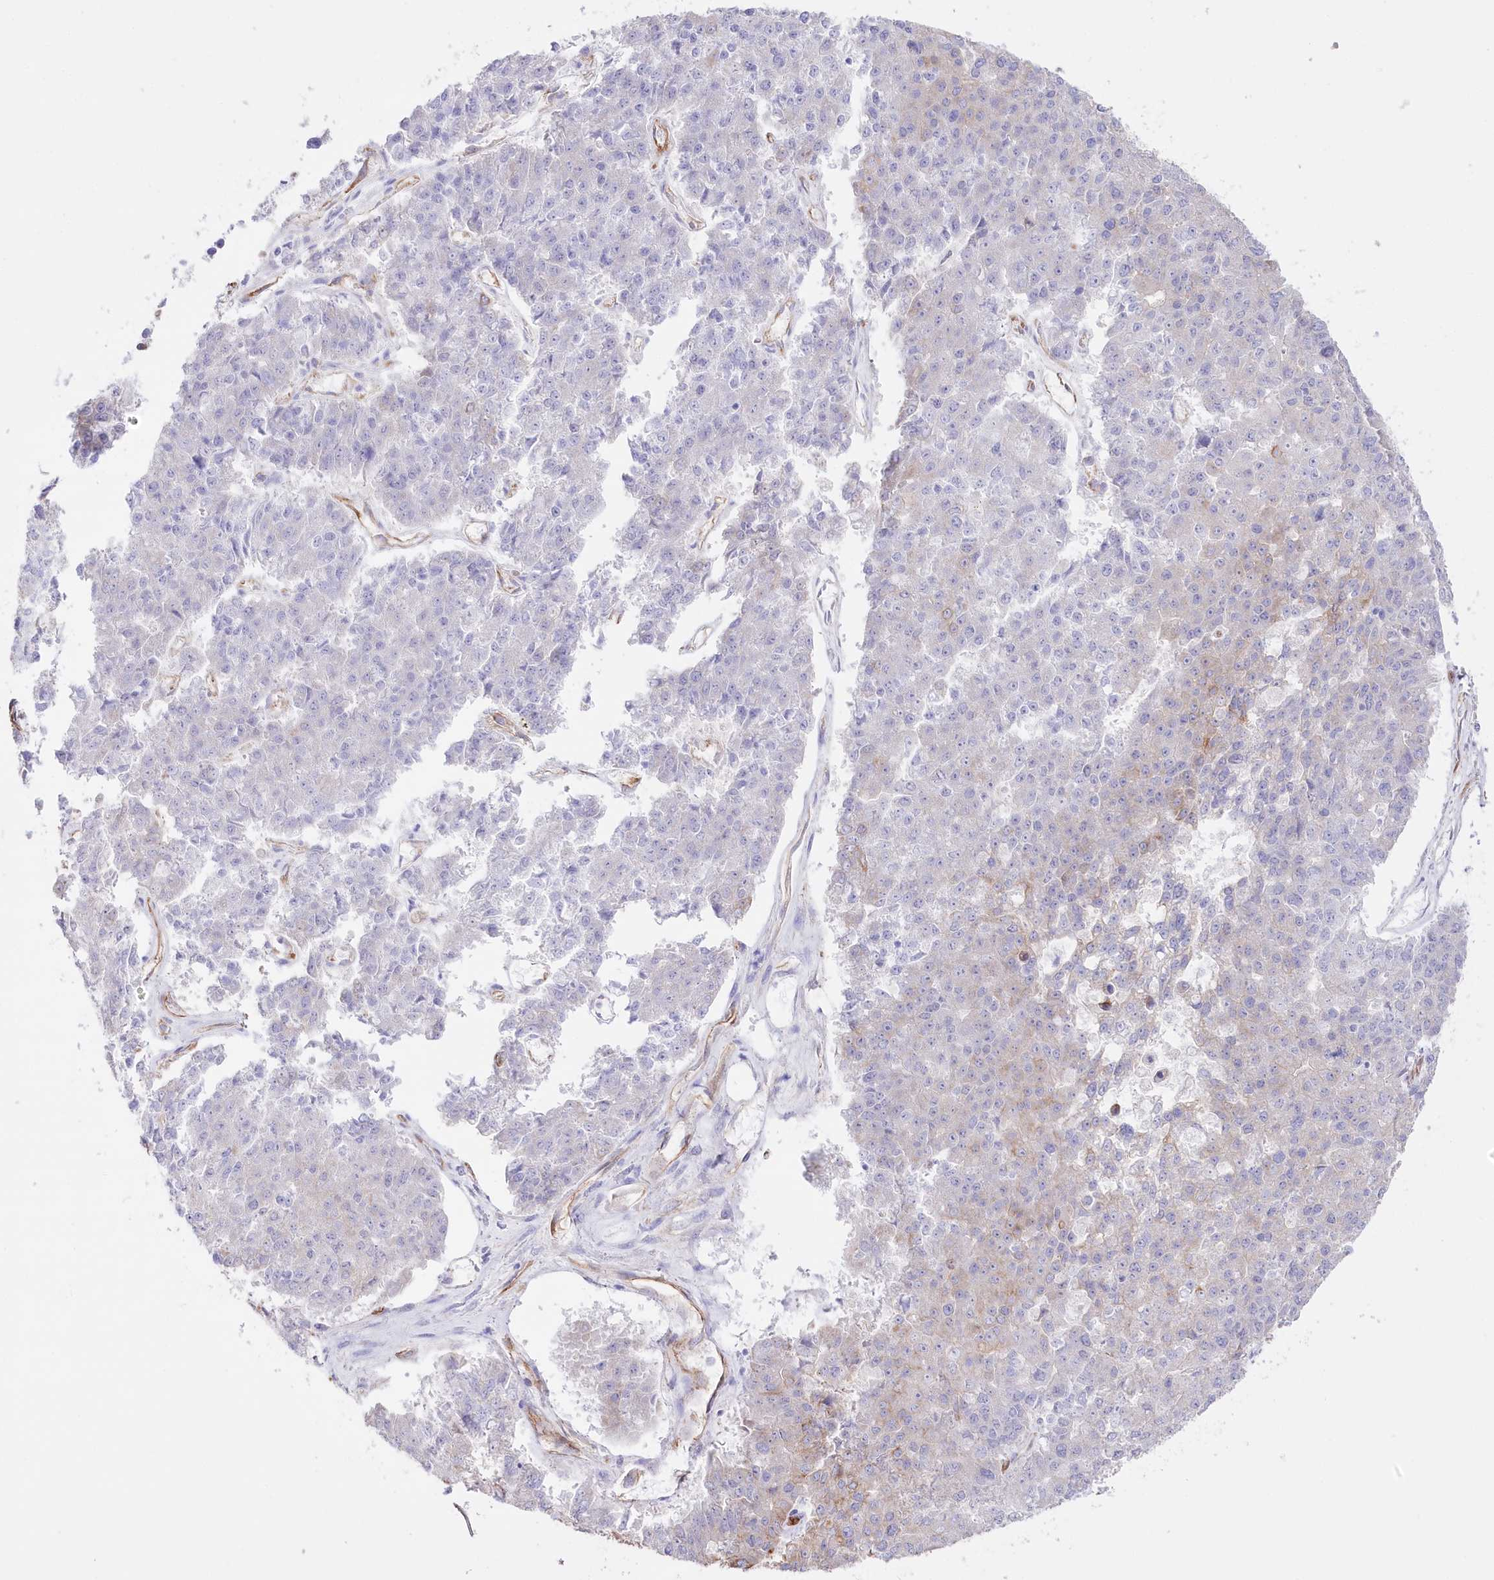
{"staining": {"intensity": "moderate", "quantity": "<25%", "location": "cytoplasmic/membranous"}, "tissue": "pancreatic cancer", "cell_type": "Tumor cells", "image_type": "cancer", "snomed": [{"axis": "morphology", "description": "Adenocarcinoma, NOS"}, {"axis": "topography", "description": "Pancreas"}], "caption": "Immunohistochemical staining of human pancreatic cancer demonstrates moderate cytoplasmic/membranous protein staining in about <25% of tumor cells.", "gene": "SLC39A10", "patient": {"sex": "male", "age": 50}}